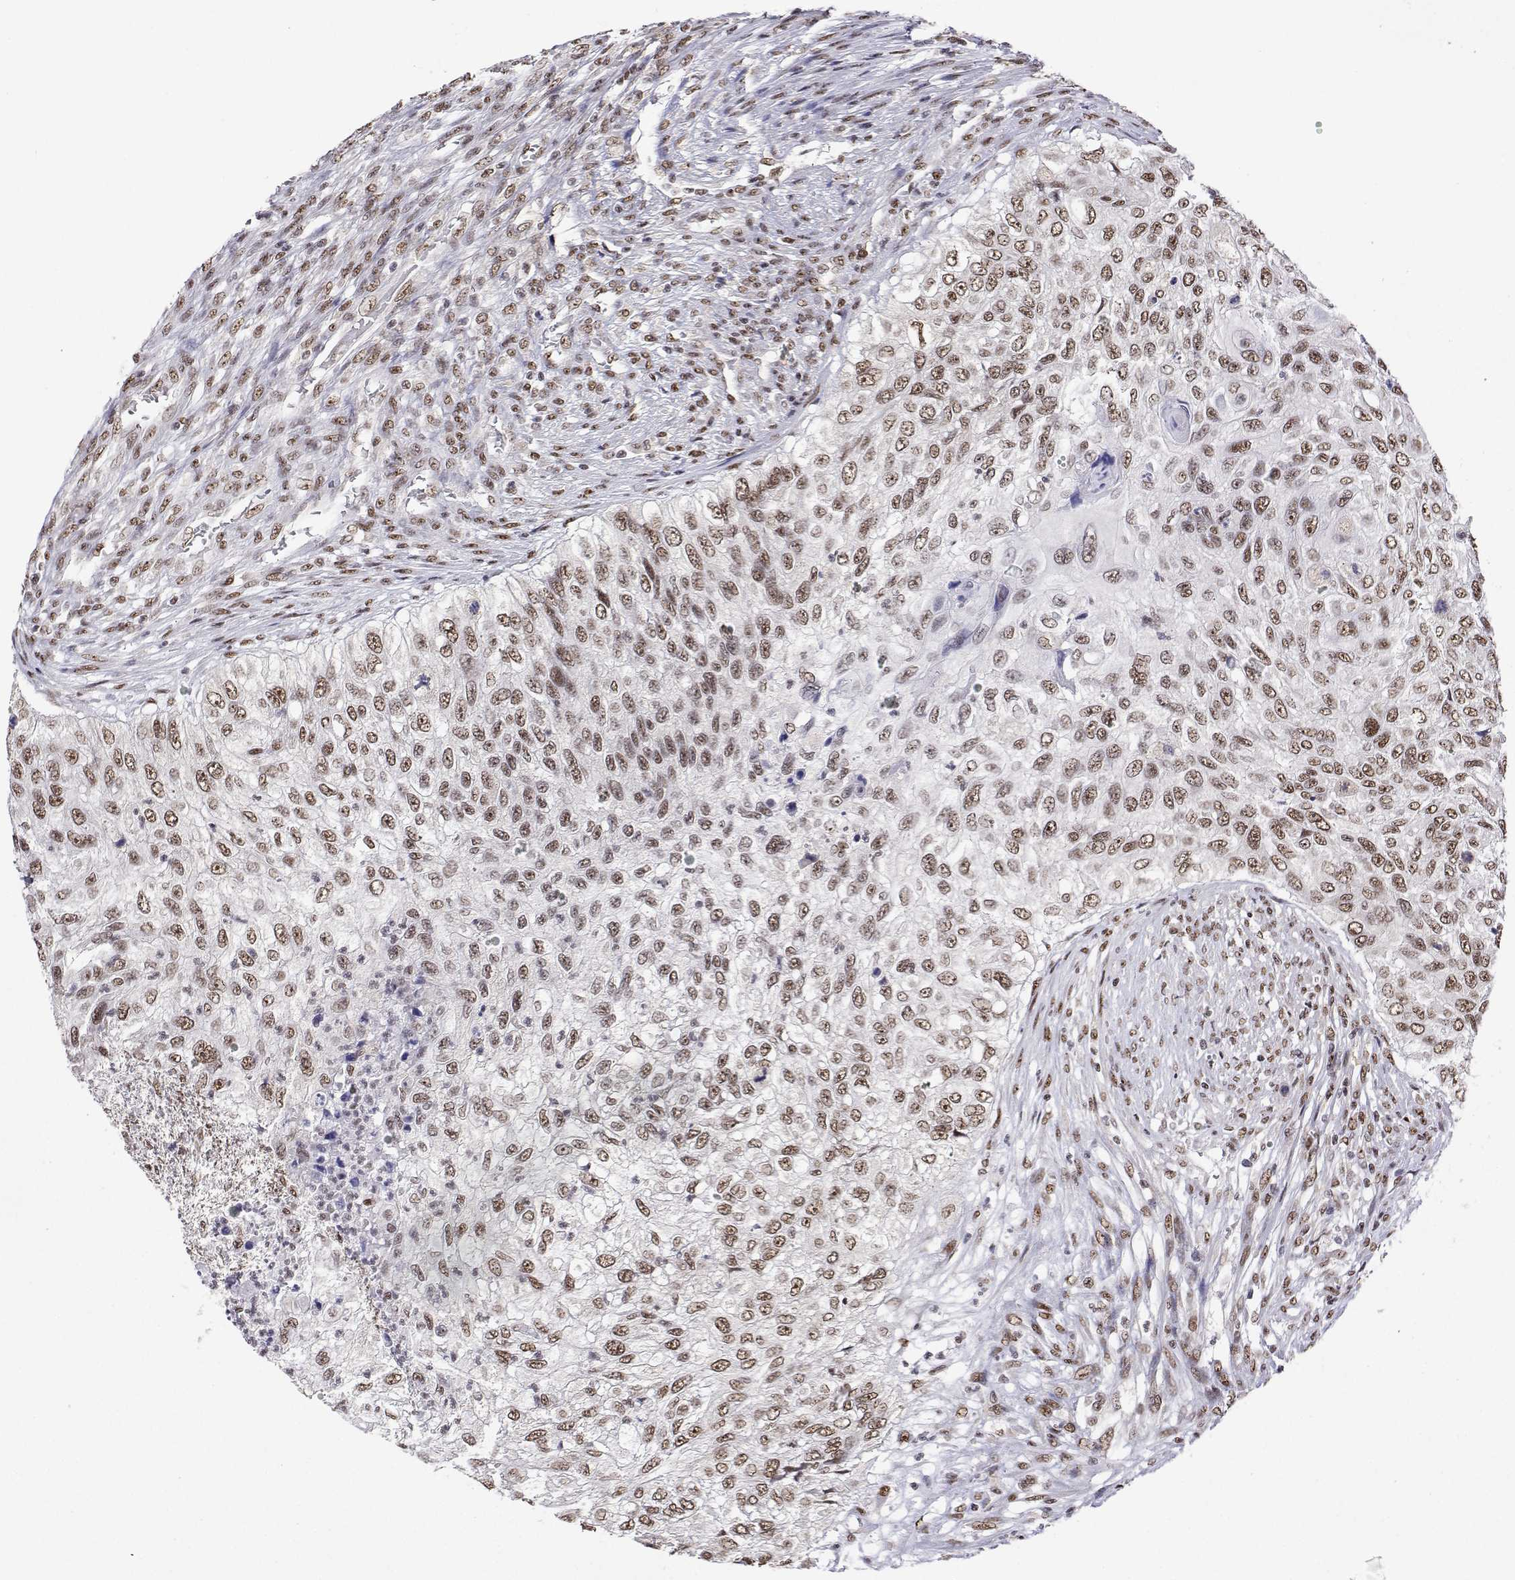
{"staining": {"intensity": "moderate", "quantity": ">75%", "location": "nuclear"}, "tissue": "urothelial cancer", "cell_type": "Tumor cells", "image_type": "cancer", "snomed": [{"axis": "morphology", "description": "Urothelial carcinoma, High grade"}, {"axis": "topography", "description": "Urinary bladder"}], "caption": "IHC histopathology image of neoplastic tissue: human urothelial carcinoma (high-grade) stained using immunohistochemistry (IHC) displays medium levels of moderate protein expression localized specifically in the nuclear of tumor cells, appearing as a nuclear brown color.", "gene": "ADAR", "patient": {"sex": "female", "age": 60}}